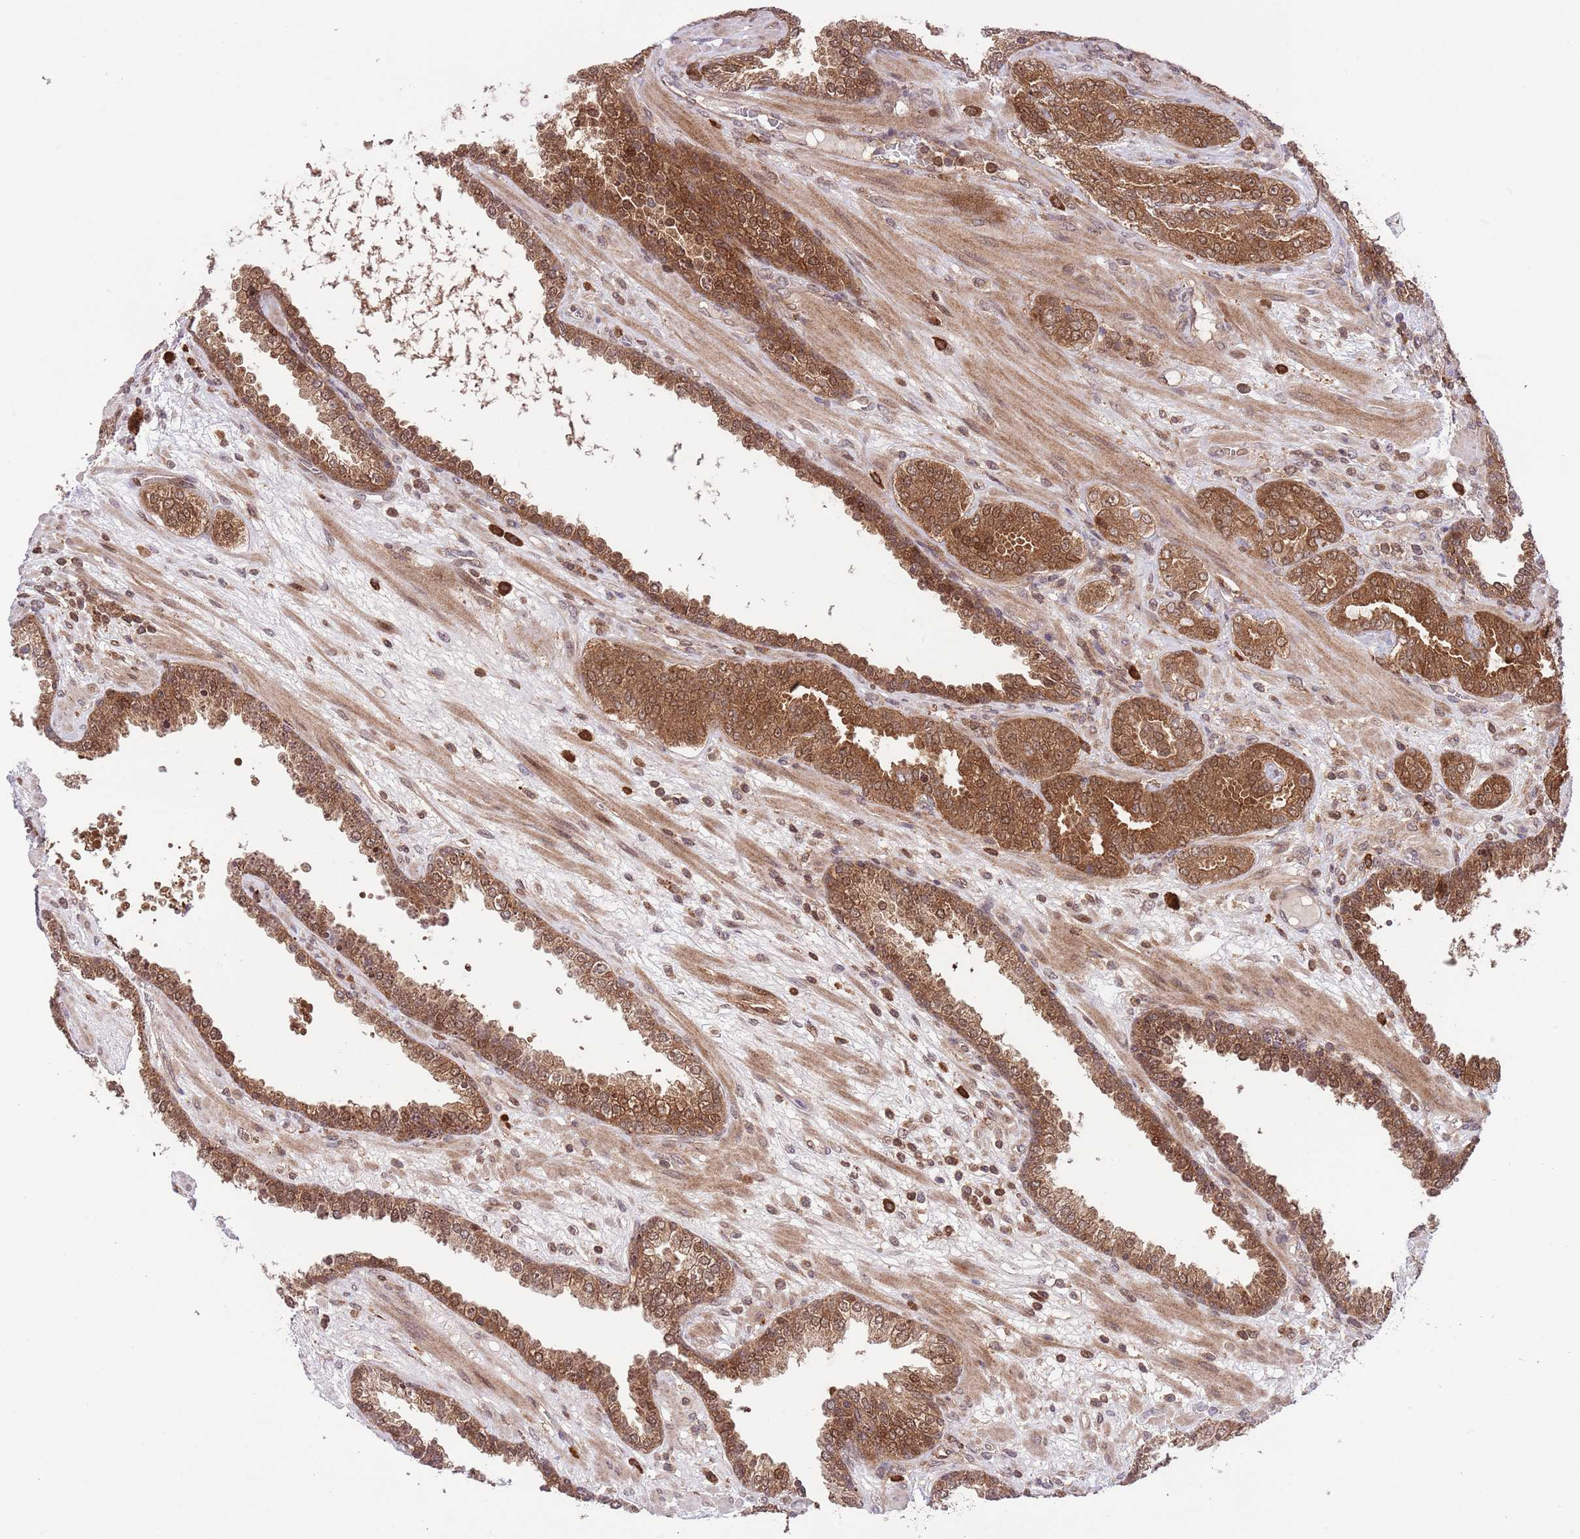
{"staining": {"intensity": "moderate", "quantity": ">75%", "location": "cytoplasmic/membranous,nuclear"}, "tissue": "prostate cancer", "cell_type": "Tumor cells", "image_type": "cancer", "snomed": [{"axis": "morphology", "description": "Adenocarcinoma, High grade"}, {"axis": "topography", "description": "Prostate"}], "caption": "There is medium levels of moderate cytoplasmic/membranous and nuclear staining in tumor cells of adenocarcinoma (high-grade) (prostate), as demonstrated by immunohistochemical staining (brown color).", "gene": "HDHD2", "patient": {"sex": "male", "age": 71}}